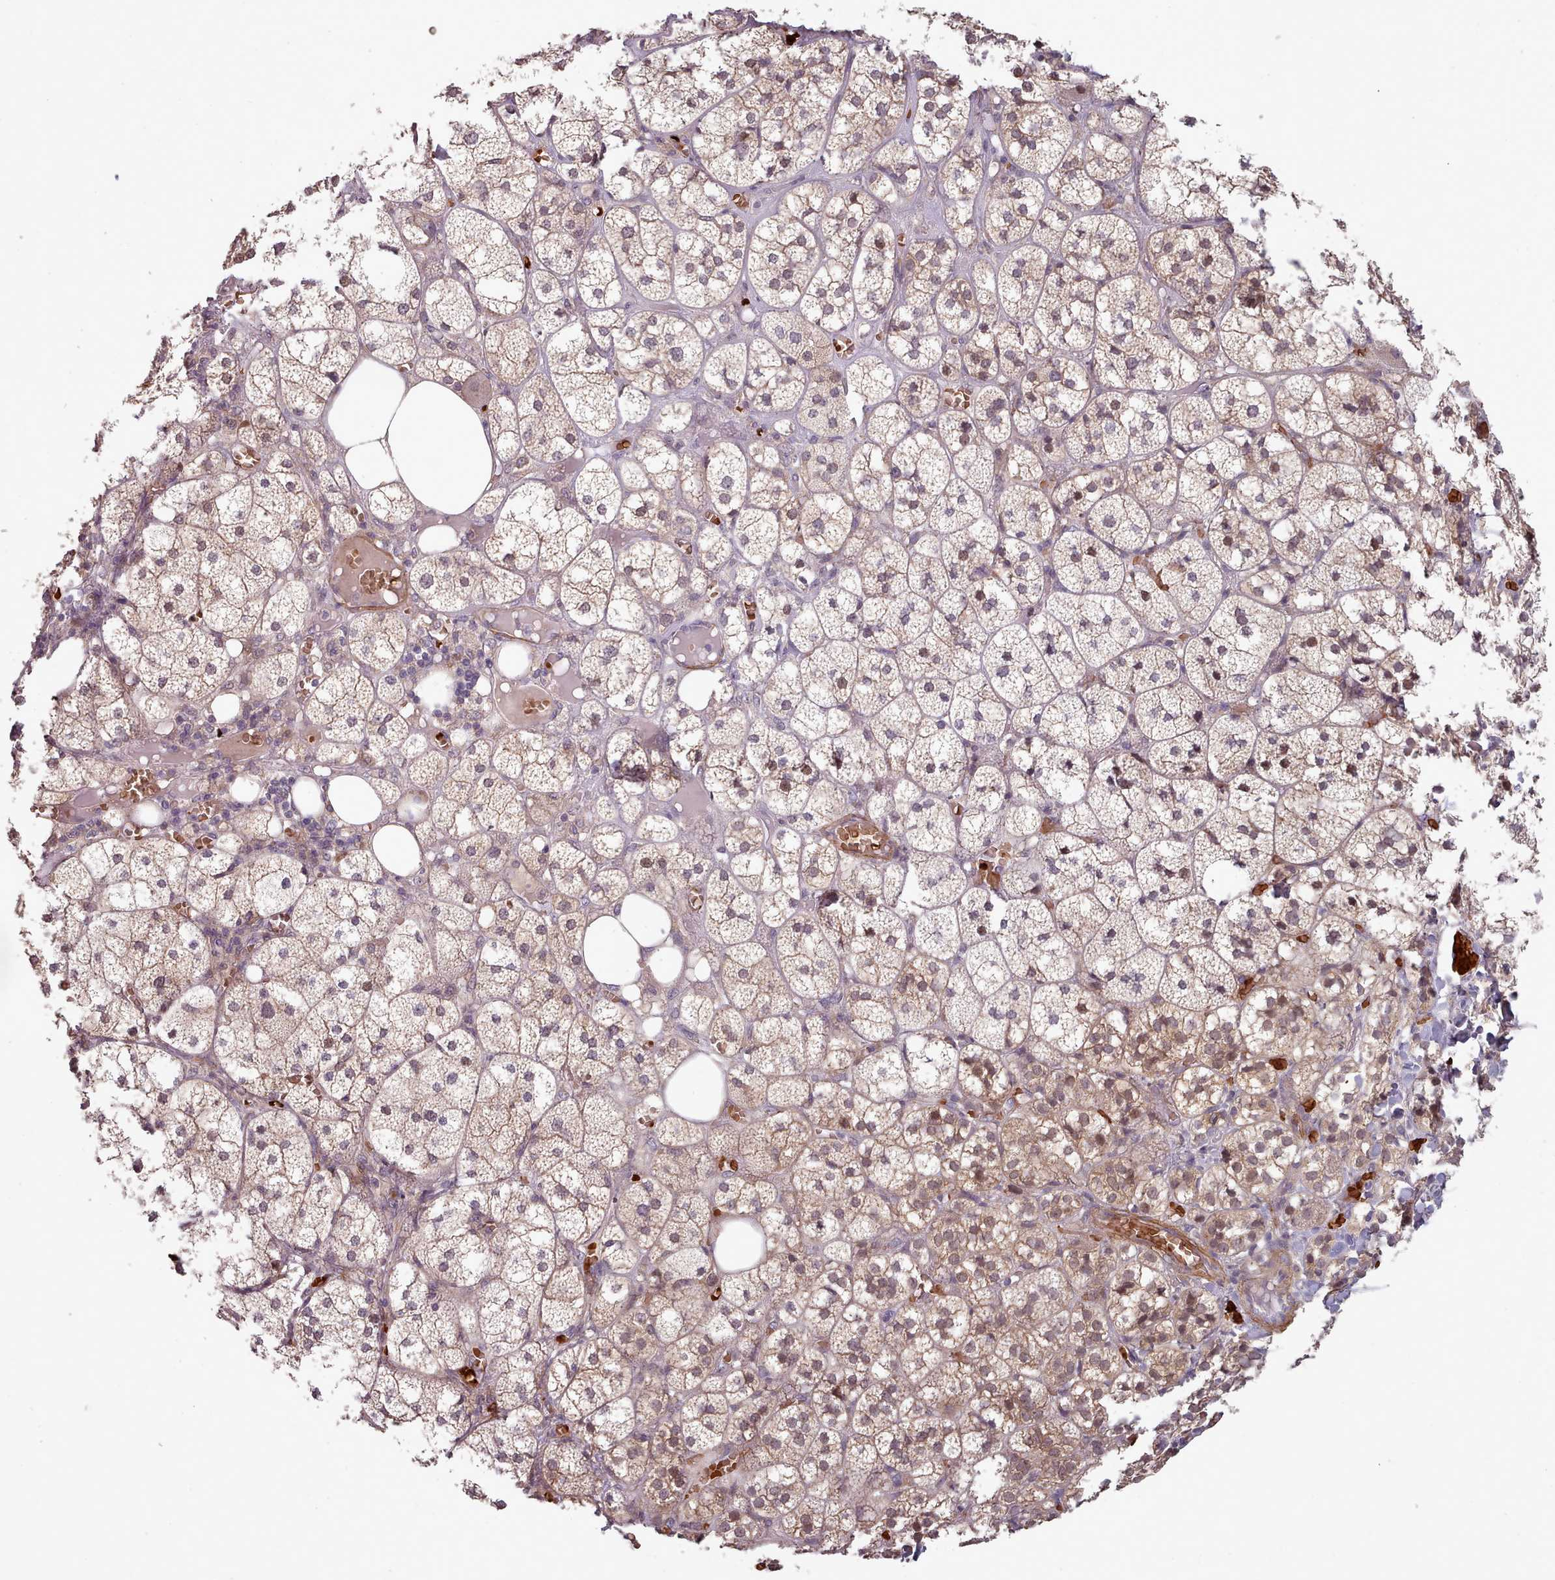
{"staining": {"intensity": "moderate", "quantity": "<25%", "location": "cytoplasmic/membranous,nuclear"}, "tissue": "adrenal gland", "cell_type": "Glandular cells", "image_type": "normal", "snomed": [{"axis": "morphology", "description": "Normal tissue, NOS"}, {"axis": "topography", "description": "Adrenal gland"}], "caption": "Glandular cells display moderate cytoplasmic/membranous,nuclear positivity in approximately <25% of cells in benign adrenal gland.", "gene": "CLNS1A", "patient": {"sex": "female", "age": 61}}